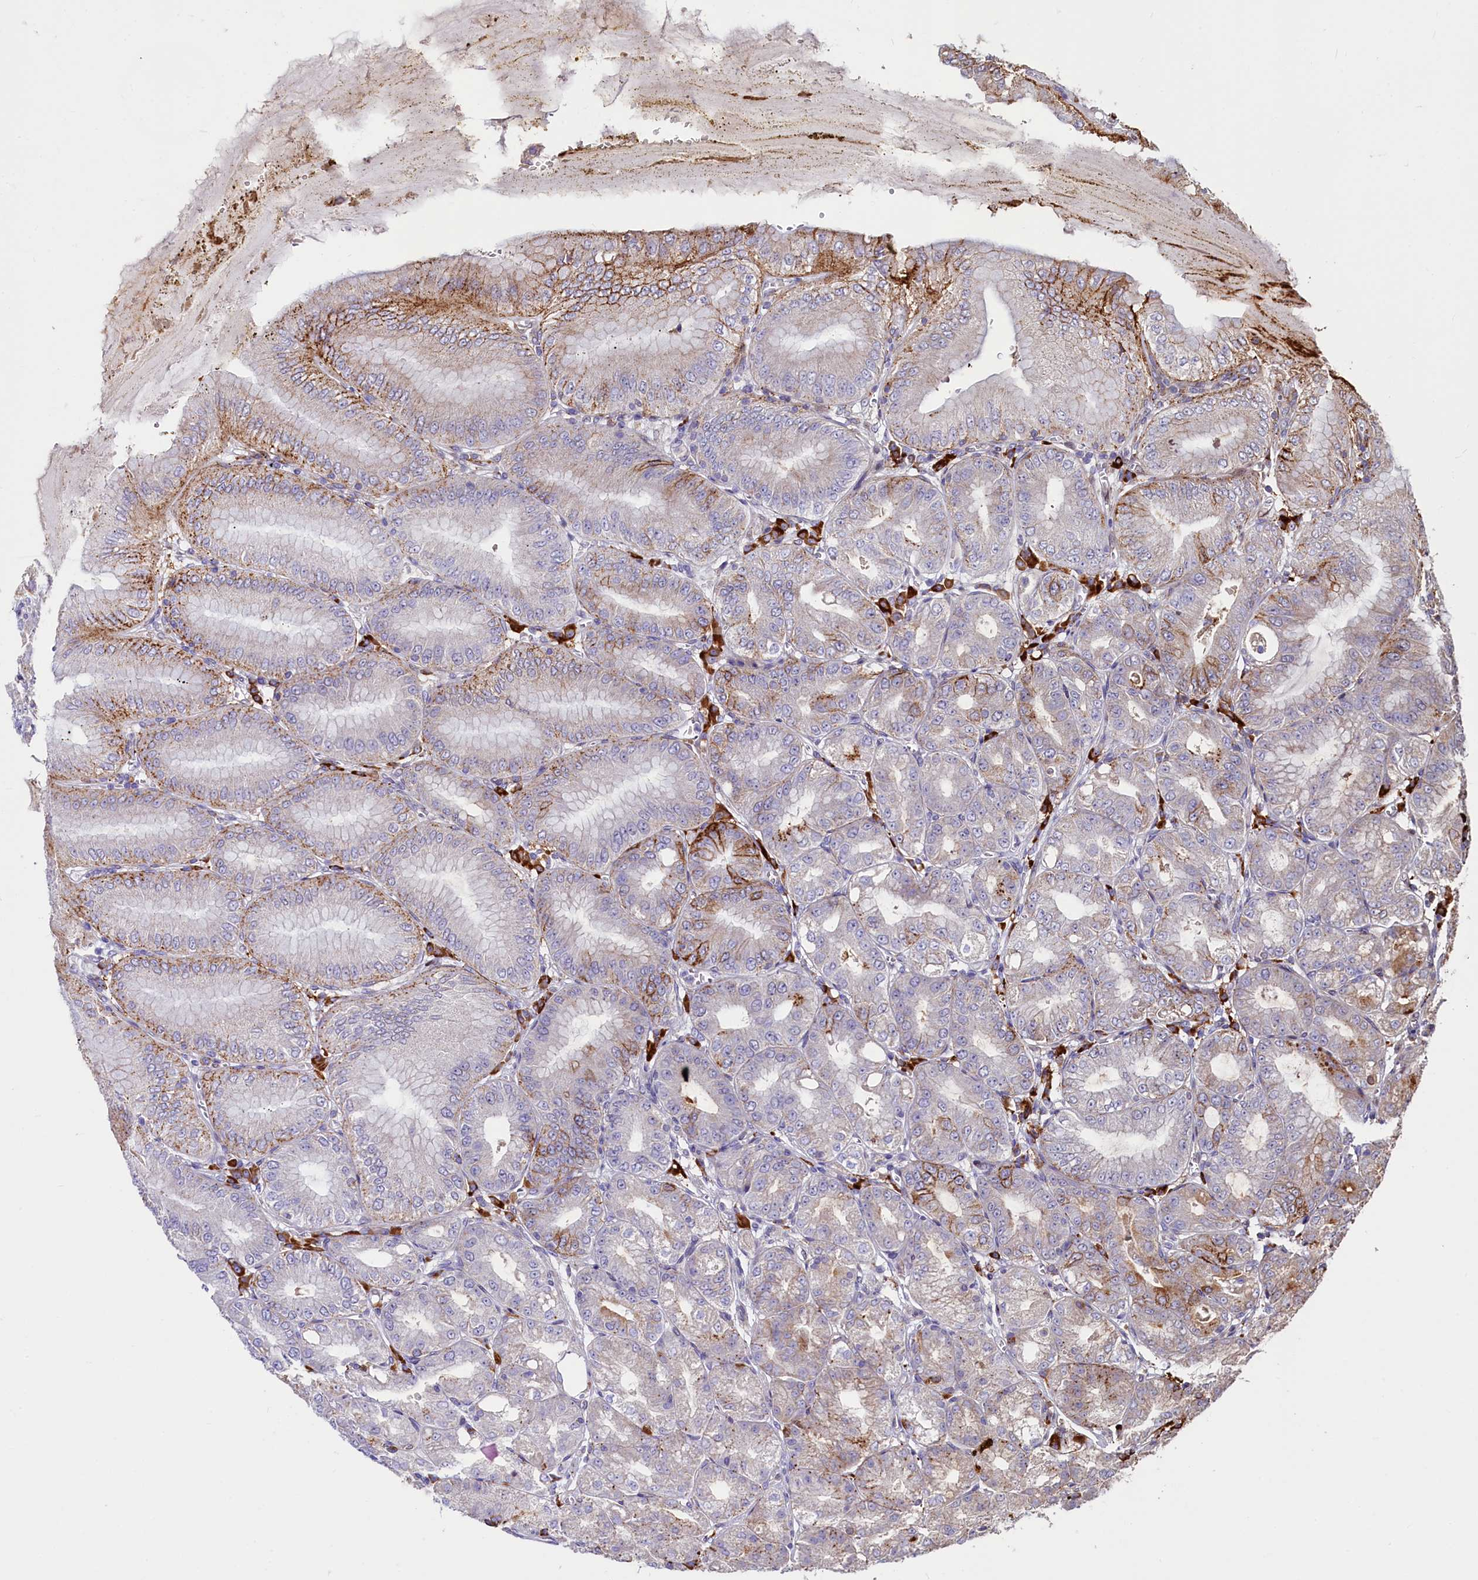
{"staining": {"intensity": "strong", "quantity": "25%-75%", "location": "cytoplasmic/membranous"}, "tissue": "stomach", "cell_type": "Glandular cells", "image_type": "normal", "snomed": [{"axis": "morphology", "description": "Normal tissue, NOS"}, {"axis": "topography", "description": "Stomach, lower"}], "caption": "Strong cytoplasmic/membranous expression is appreciated in about 25%-75% of glandular cells in benign stomach. Using DAB (brown) and hematoxylin (blue) stains, captured at high magnification using brightfield microscopy.", "gene": "C5orf15", "patient": {"sex": "male", "age": 71}}